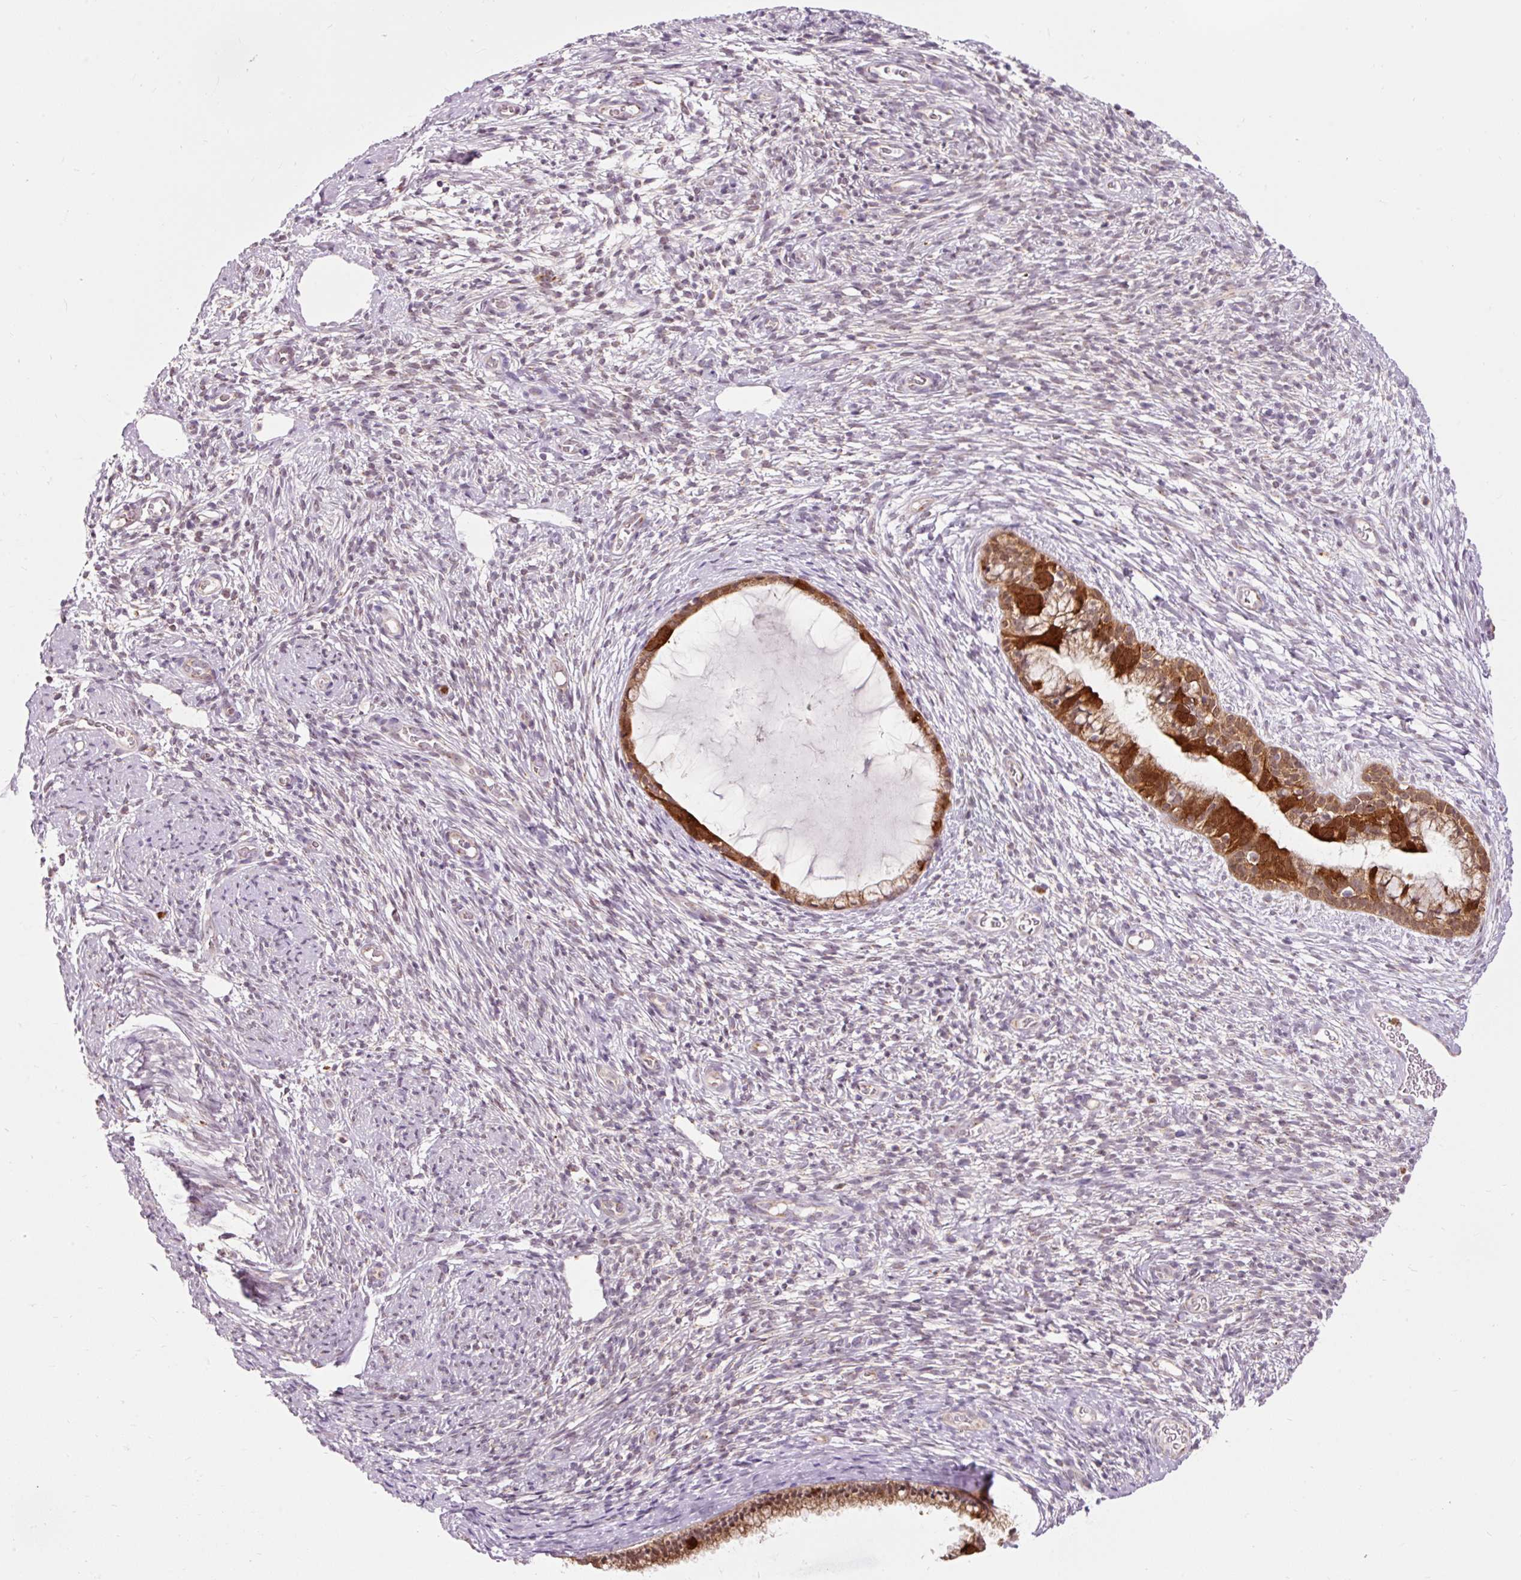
{"staining": {"intensity": "strong", "quantity": ">75%", "location": "cytoplasmic/membranous"}, "tissue": "cervix", "cell_type": "Glandular cells", "image_type": "normal", "snomed": [{"axis": "morphology", "description": "Normal tissue, NOS"}, {"axis": "topography", "description": "Cervix"}], "caption": "Cervix stained for a protein (brown) demonstrates strong cytoplasmic/membranous positive staining in approximately >75% of glandular cells.", "gene": "PRDX5", "patient": {"sex": "female", "age": 76}}